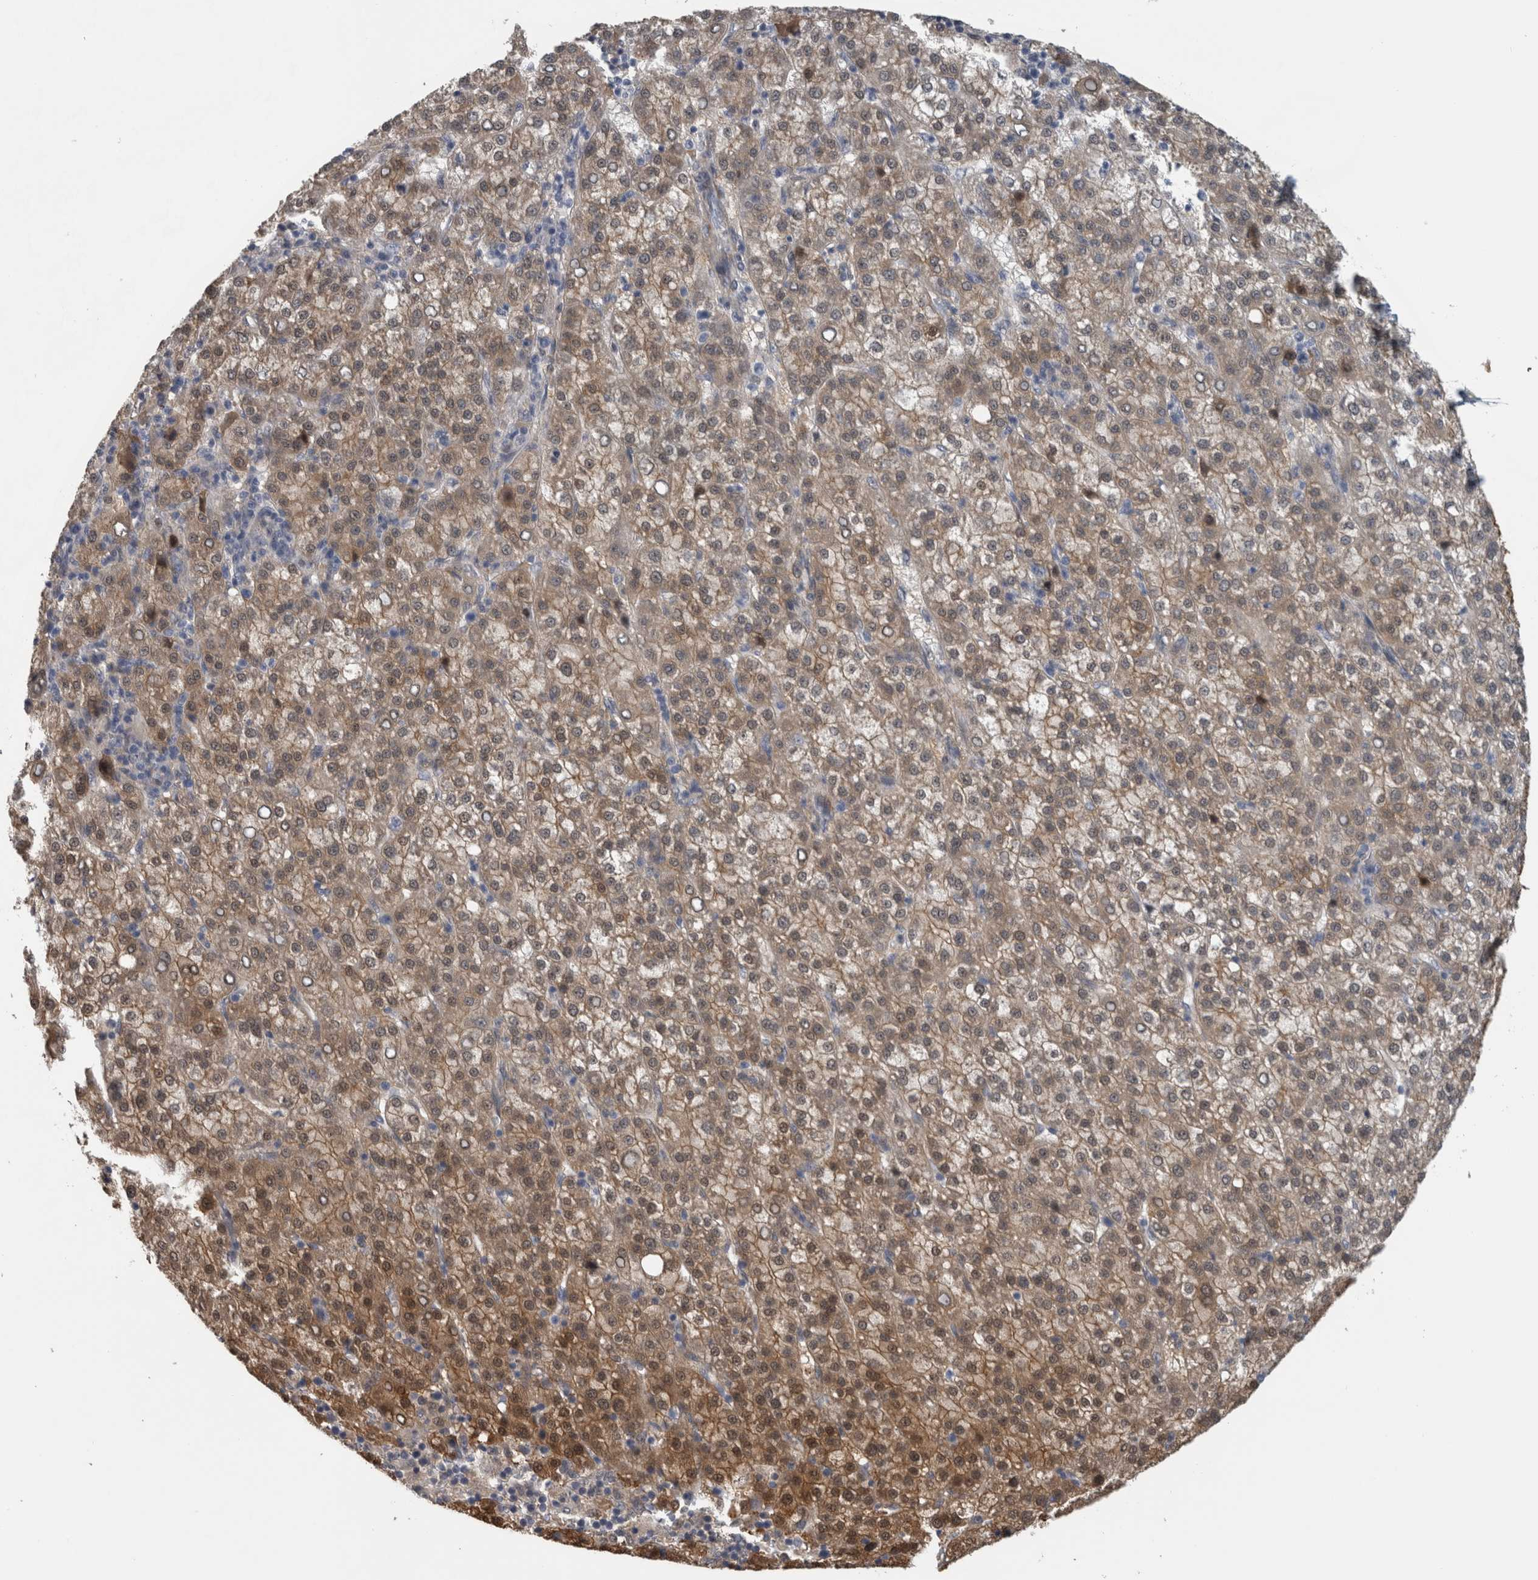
{"staining": {"intensity": "moderate", "quantity": ">75%", "location": "cytoplasmic/membranous,nuclear"}, "tissue": "liver cancer", "cell_type": "Tumor cells", "image_type": "cancer", "snomed": [{"axis": "morphology", "description": "Carcinoma, Hepatocellular, NOS"}, {"axis": "topography", "description": "Liver"}], "caption": "Liver cancer tissue shows moderate cytoplasmic/membranous and nuclear staining in about >75% of tumor cells, visualized by immunohistochemistry.", "gene": "NAPRT", "patient": {"sex": "female", "age": 58}}